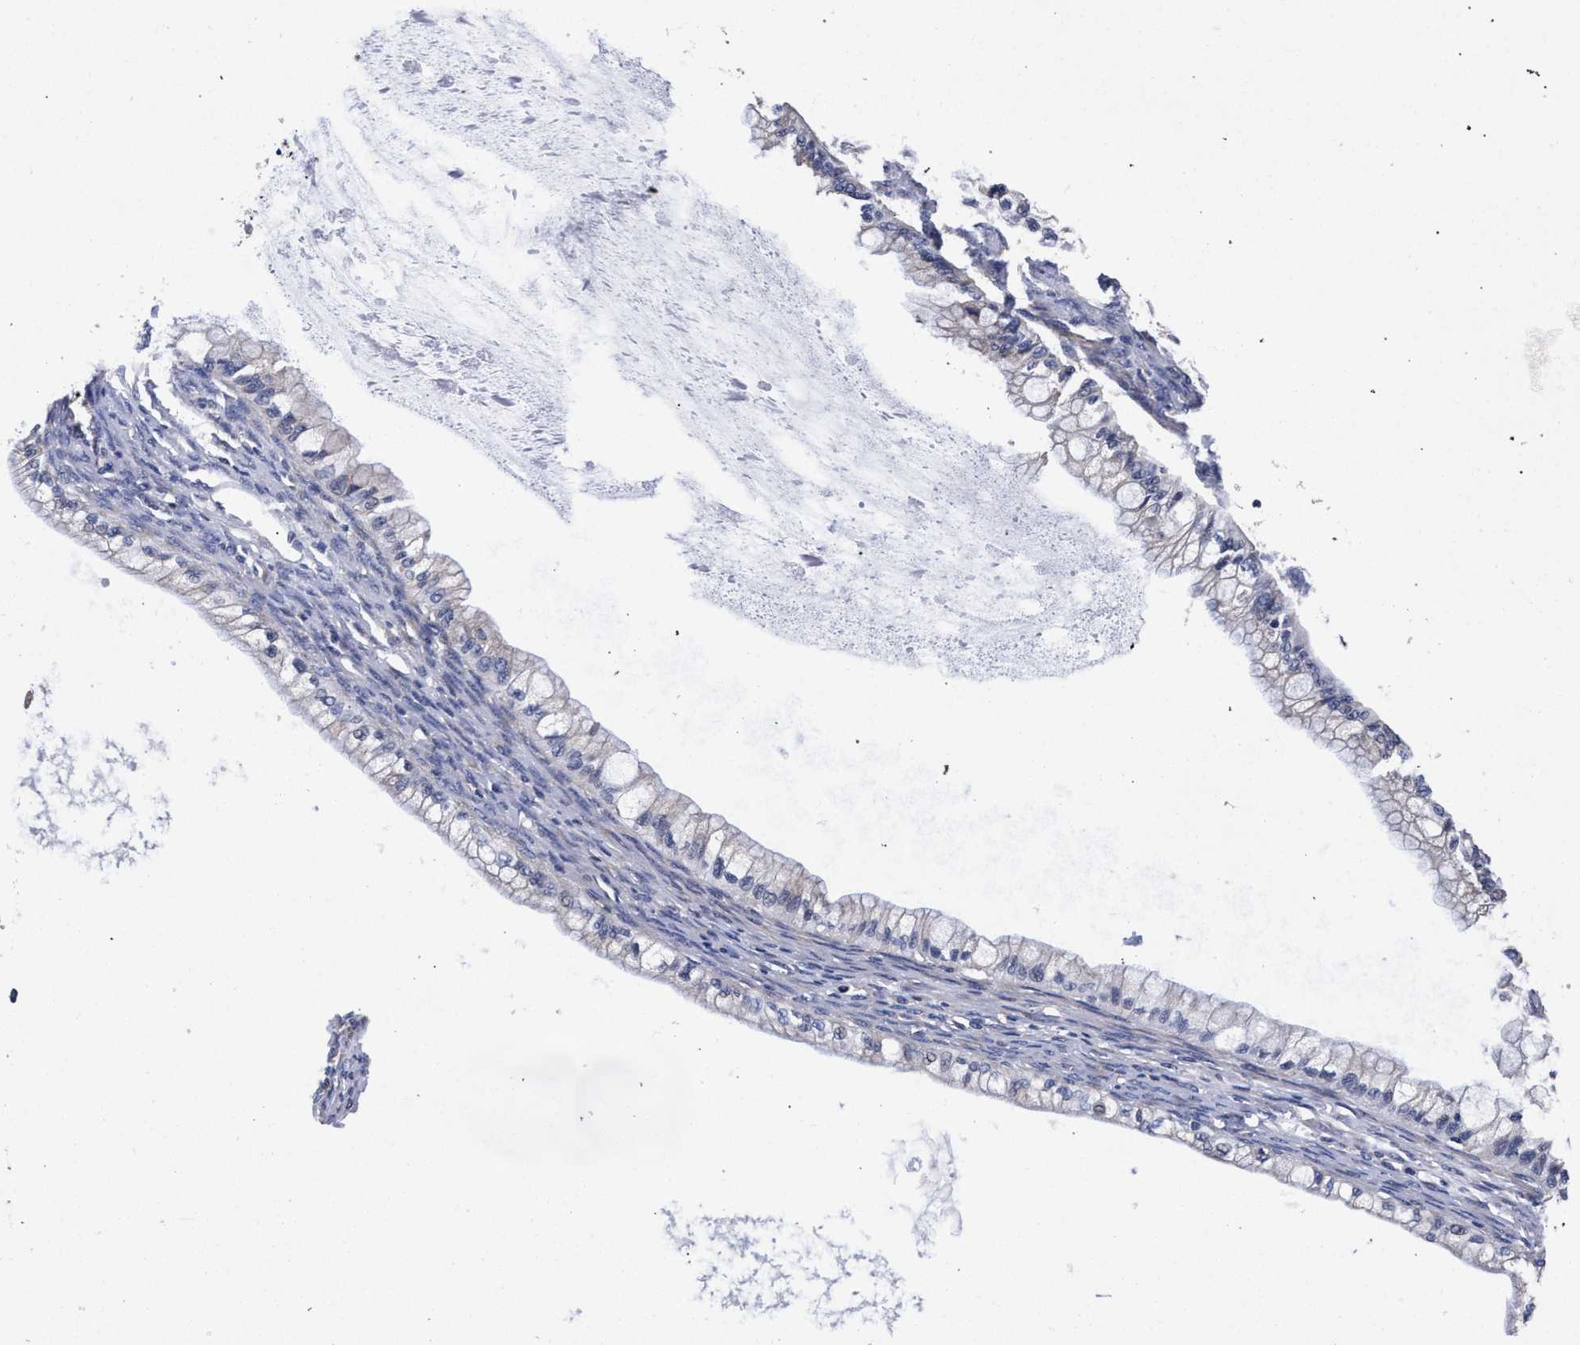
{"staining": {"intensity": "negative", "quantity": "none", "location": "none"}, "tissue": "ovarian cancer", "cell_type": "Tumor cells", "image_type": "cancer", "snomed": [{"axis": "morphology", "description": "Cystadenocarcinoma, mucinous, NOS"}, {"axis": "topography", "description": "Ovary"}], "caption": "Human ovarian cancer stained for a protein using immunohistochemistry displays no expression in tumor cells.", "gene": "CFAP95", "patient": {"sex": "female", "age": 57}}